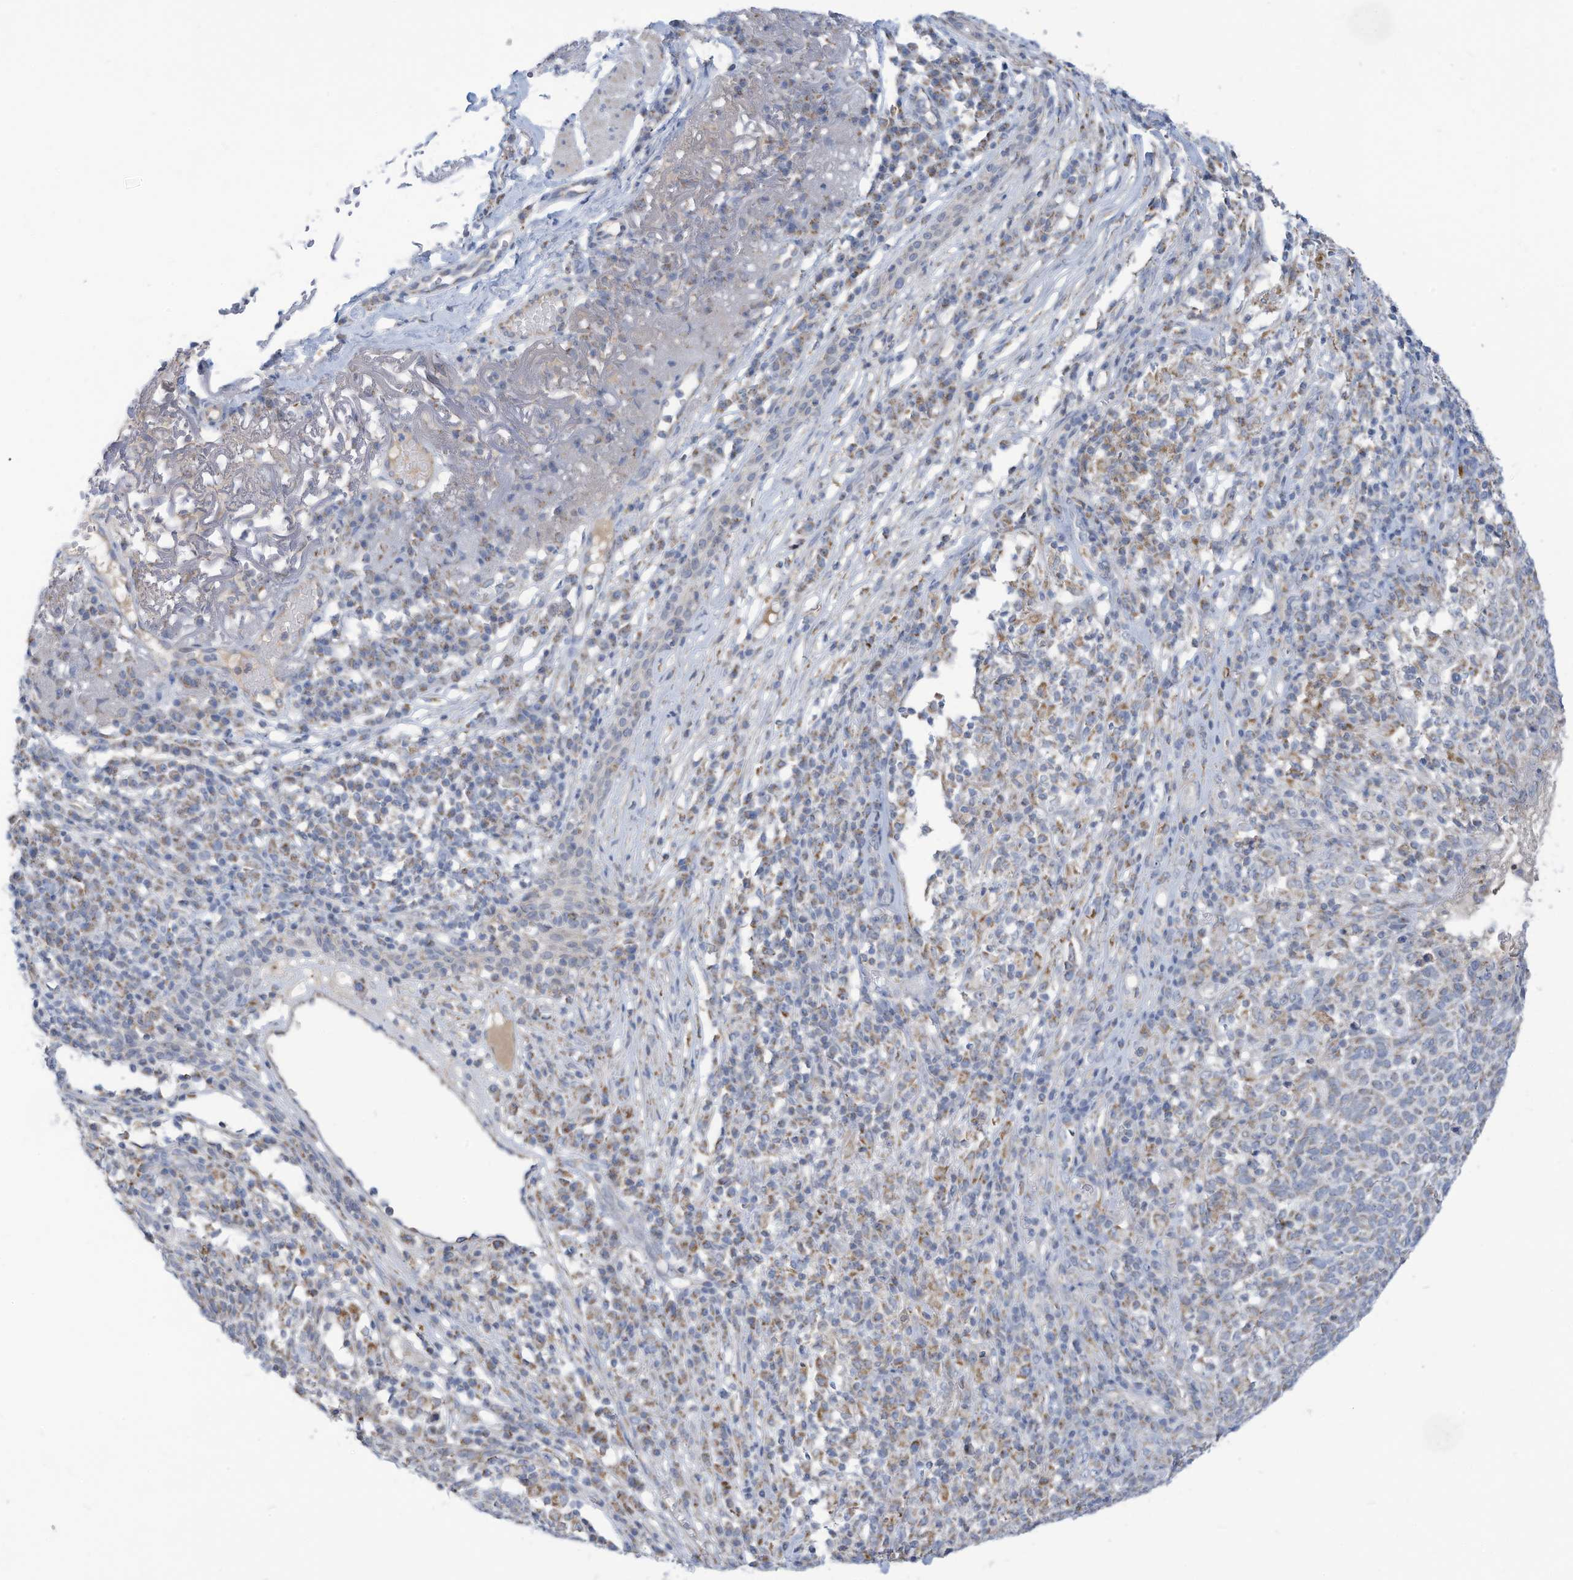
{"staining": {"intensity": "moderate", "quantity": "<25%", "location": "cytoplasmic/membranous"}, "tissue": "skin cancer", "cell_type": "Tumor cells", "image_type": "cancer", "snomed": [{"axis": "morphology", "description": "Squamous cell carcinoma, NOS"}, {"axis": "topography", "description": "Skin"}], "caption": "Skin cancer (squamous cell carcinoma) stained with immunohistochemistry exhibits moderate cytoplasmic/membranous staining in about <25% of tumor cells.", "gene": "NLN", "patient": {"sex": "female", "age": 90}}